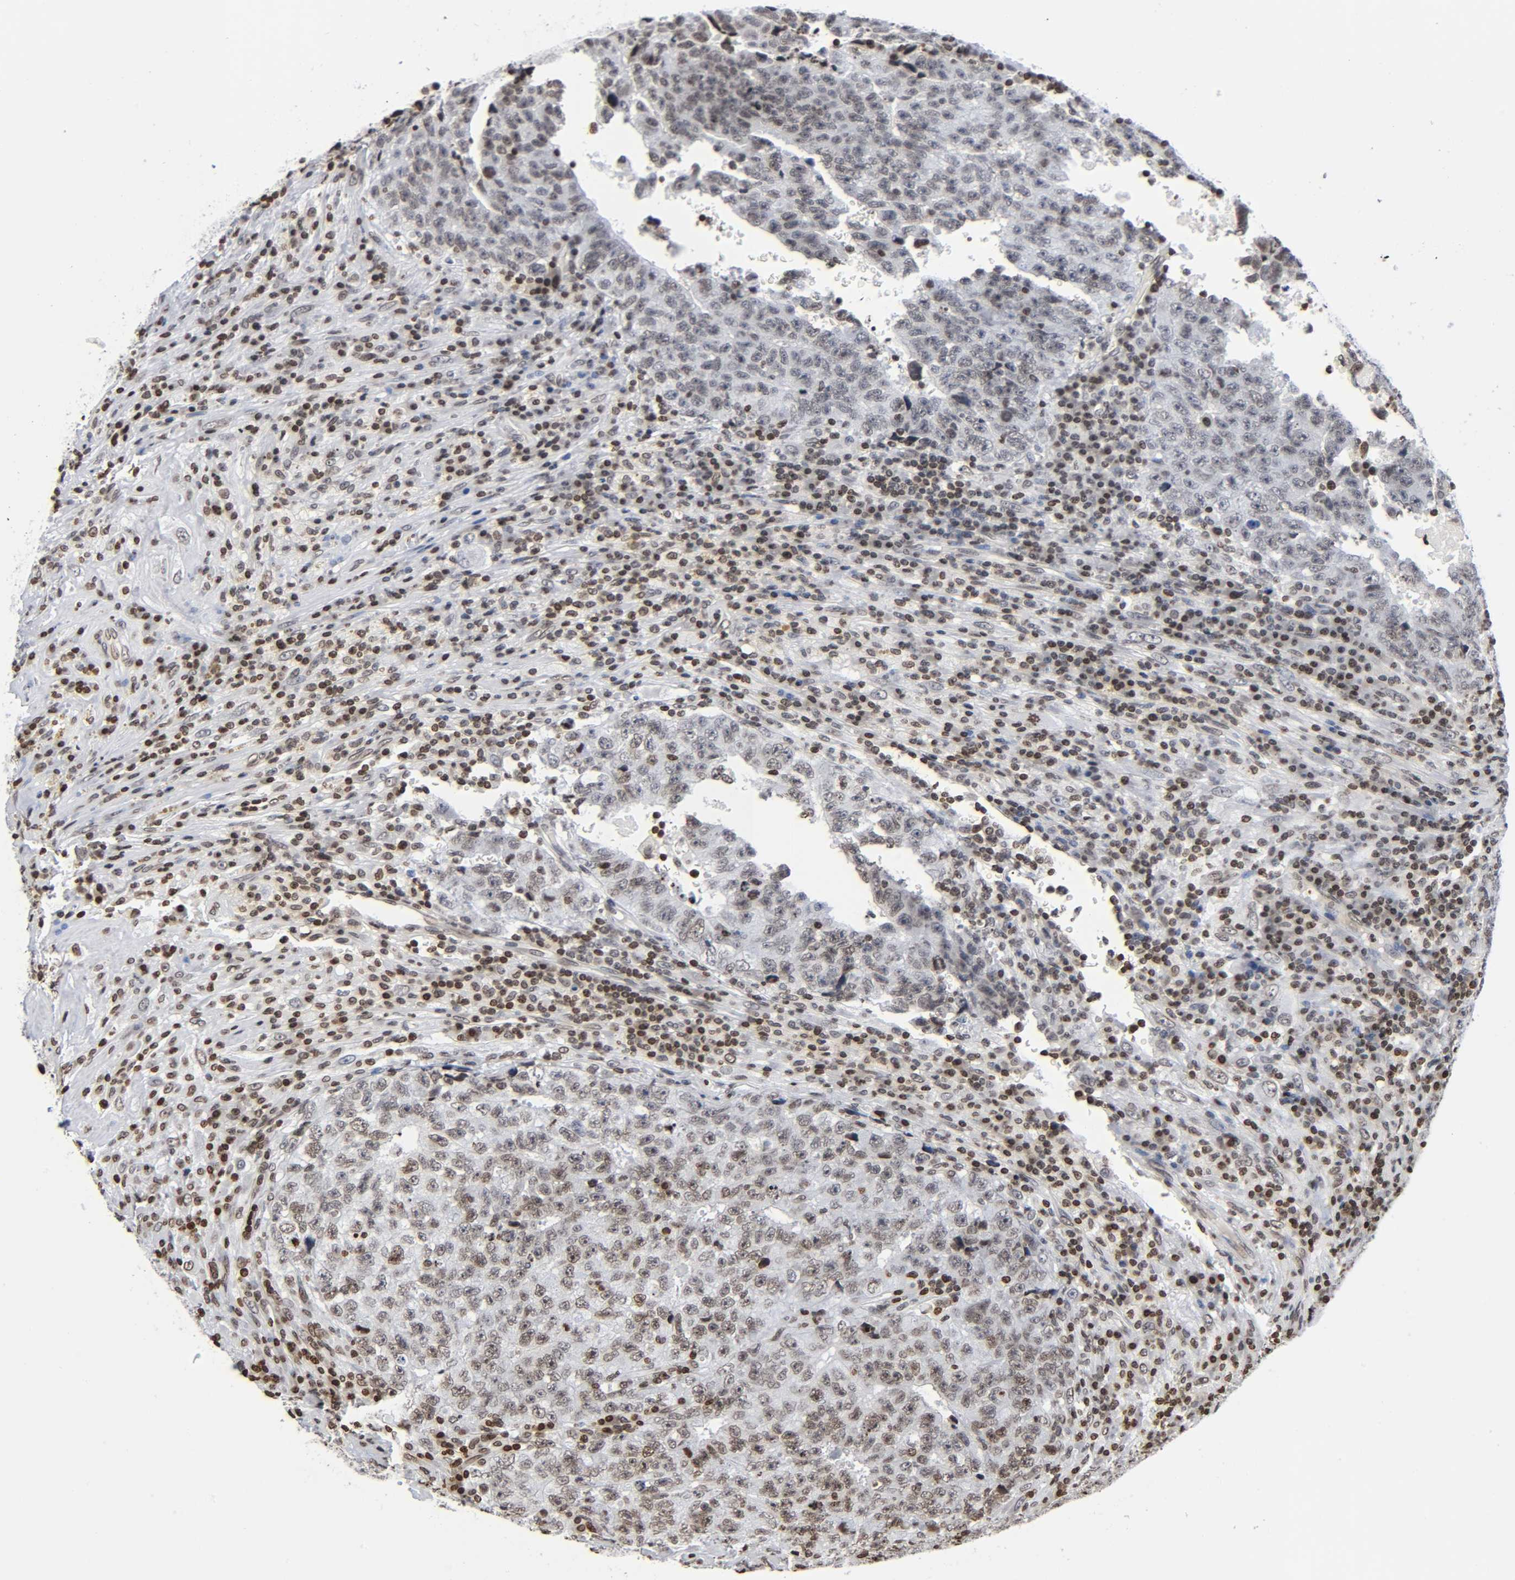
{"staining": {"intensity": "moderate", "quantity": ">75%", "location": "nuclear"}, "tissue": "testis cancer", "cell_type": "Tumor cells", "image_type": "cancer", "snomed": [{"axis": "morphology", "description": "Necrosis, NOS"}, {"axis": "morphology", "description": "Carcinoma, Embryonal, NOS"}, {"axis": "topography", "description": "Testis"}], "caption": "This image shows immunohistochemistry staining of human testis cancer, with medium moderate nuclear staining in approximately >75% of tumor cells.", "gene": "HOXA6", "patient": {"sex": "male", "age": 19}}